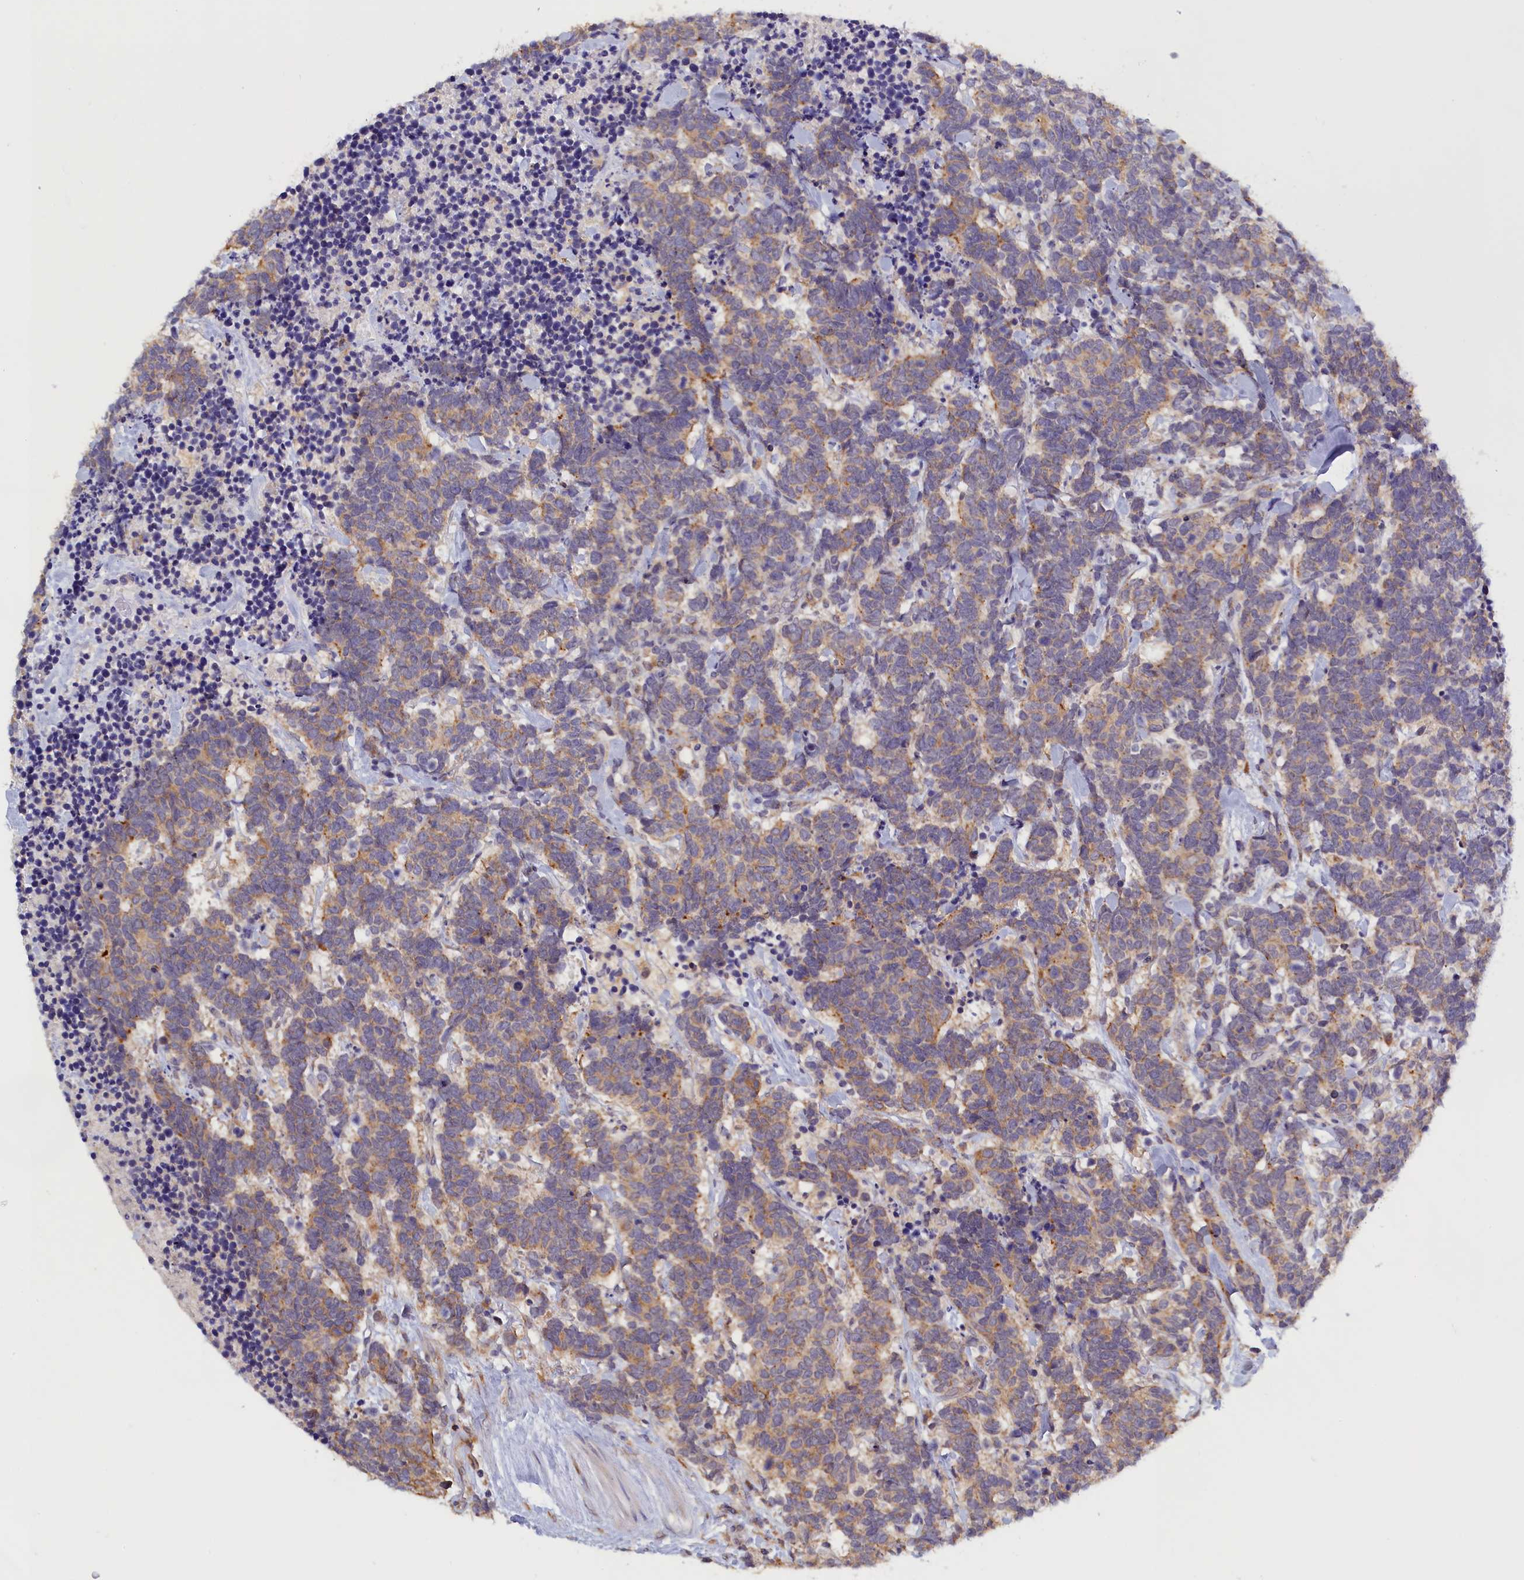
{"staining": {"intensity": "weak", "quantity": ">75%", "location": "cytoplasmic/membranous"}, "tissue": "carcinoid", "cell_type": "Tumor cells", "image_type": "cancer", "snomed": [{"axis": "morphology", "description": "Carcinoma, NOS"}, {"axis": "morphology", "description": "Carcinoid, malignant, NOS"}, {"axis": "topography", "description": "Prostate"}], "caption": "Human carcinoid stained with a brown dye displays weak cytoplasmic/membranous positive expression in approximately >75% of tumor cells.", "gene": "COL19A1", "patient": {"sex": "male", "age": 57}}